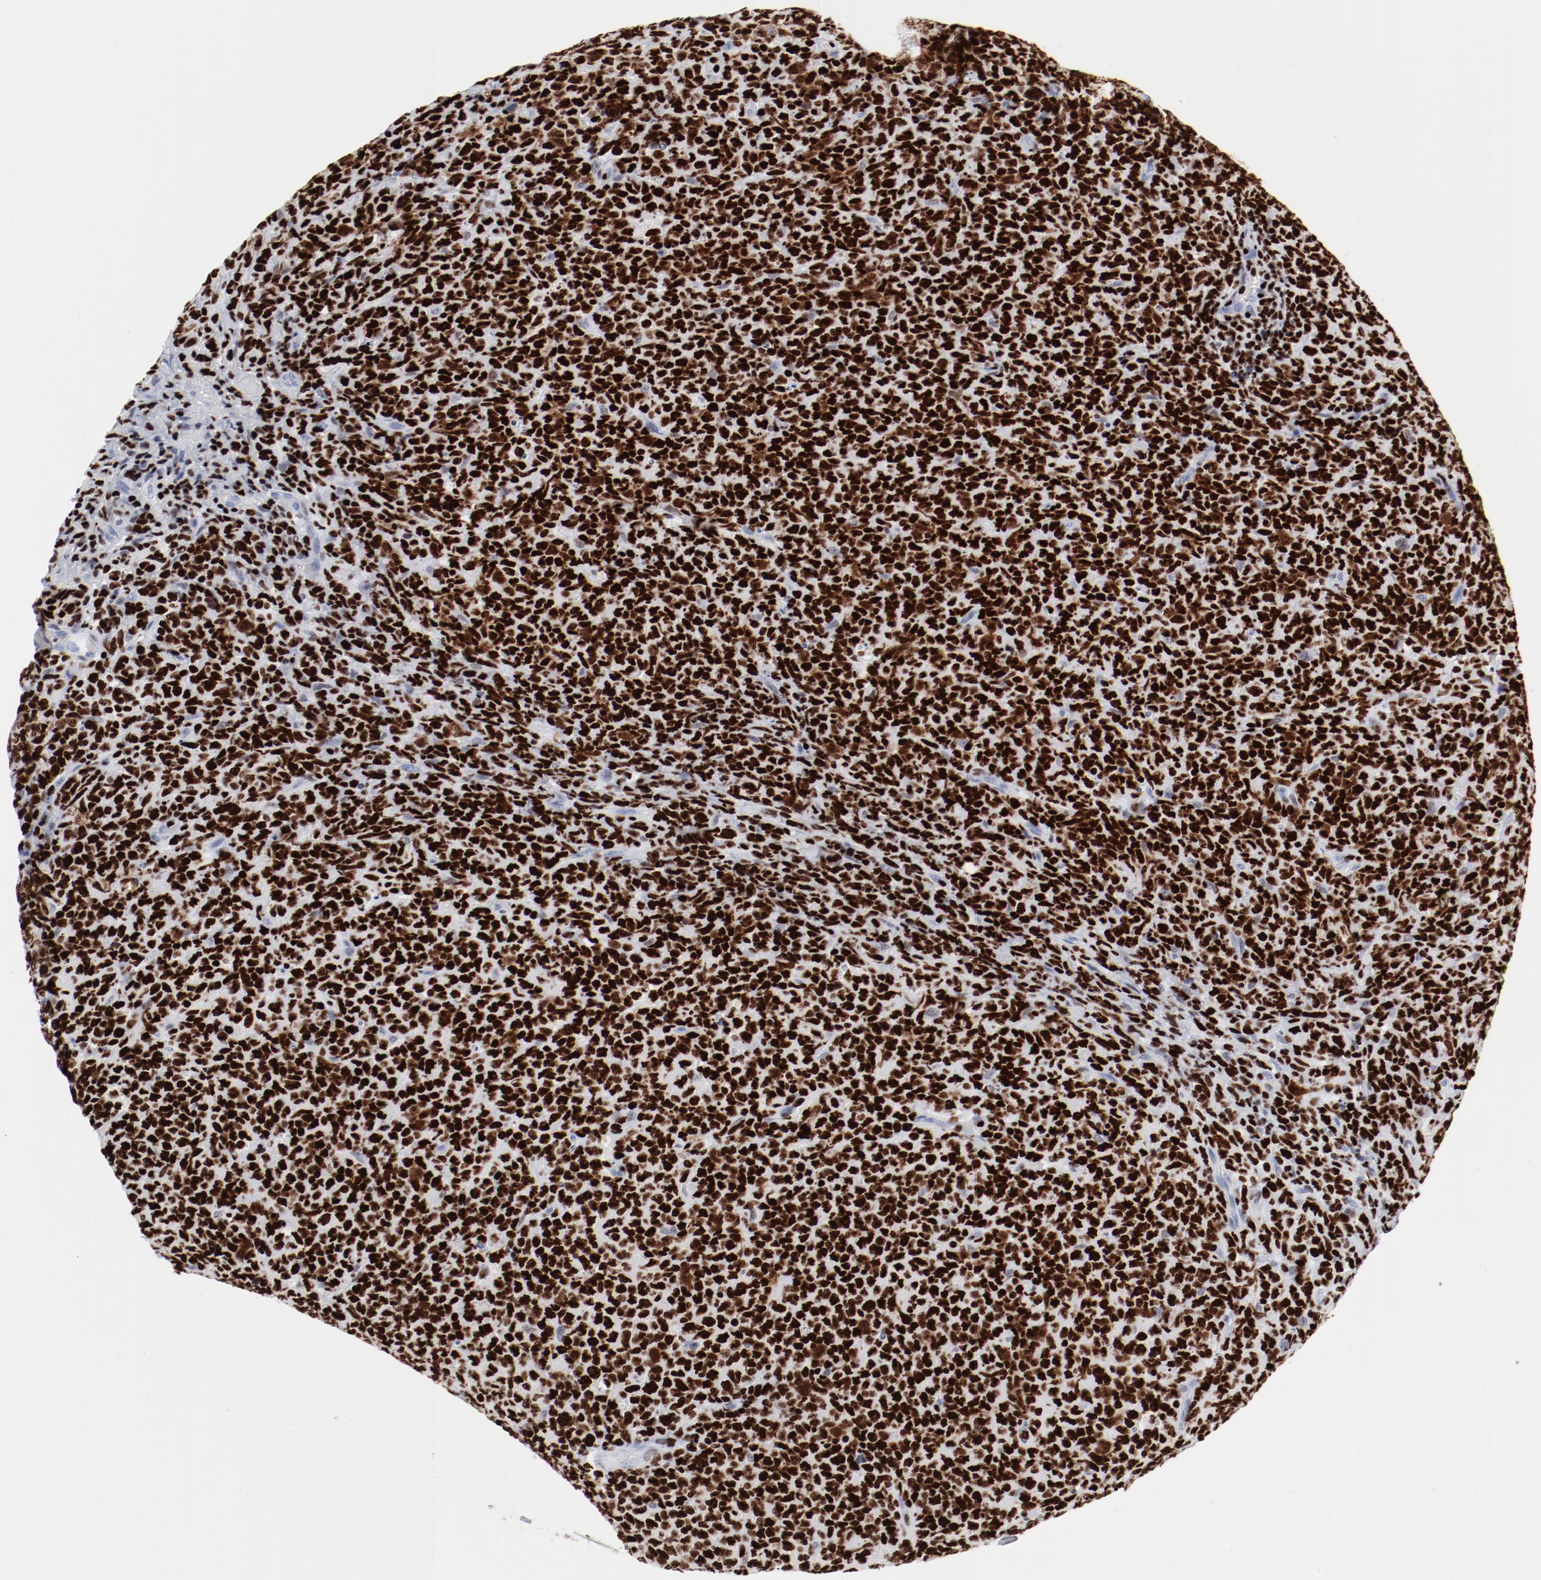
{"staining": {"intensity": "strong", "quantity": ">75%", "location": "nuclear"}, "tissue": "lymphoma", "cell_type": "Tumor cells", "image_type": "cancer", "snomed": [{"axis": "morphology", "description": "Malignant lymphoma, non-Hodgkin's type, High grade"}, {"axis": "topography", "description": "Tonsil"}], "caption": "Immunohistochemical staining of human lymphoma demonstrates high levels of strong nuclear staining in about >75% of tumor cells.", "gene": "SMARCC2", "patient": {"sex": "female", "age": 36}}